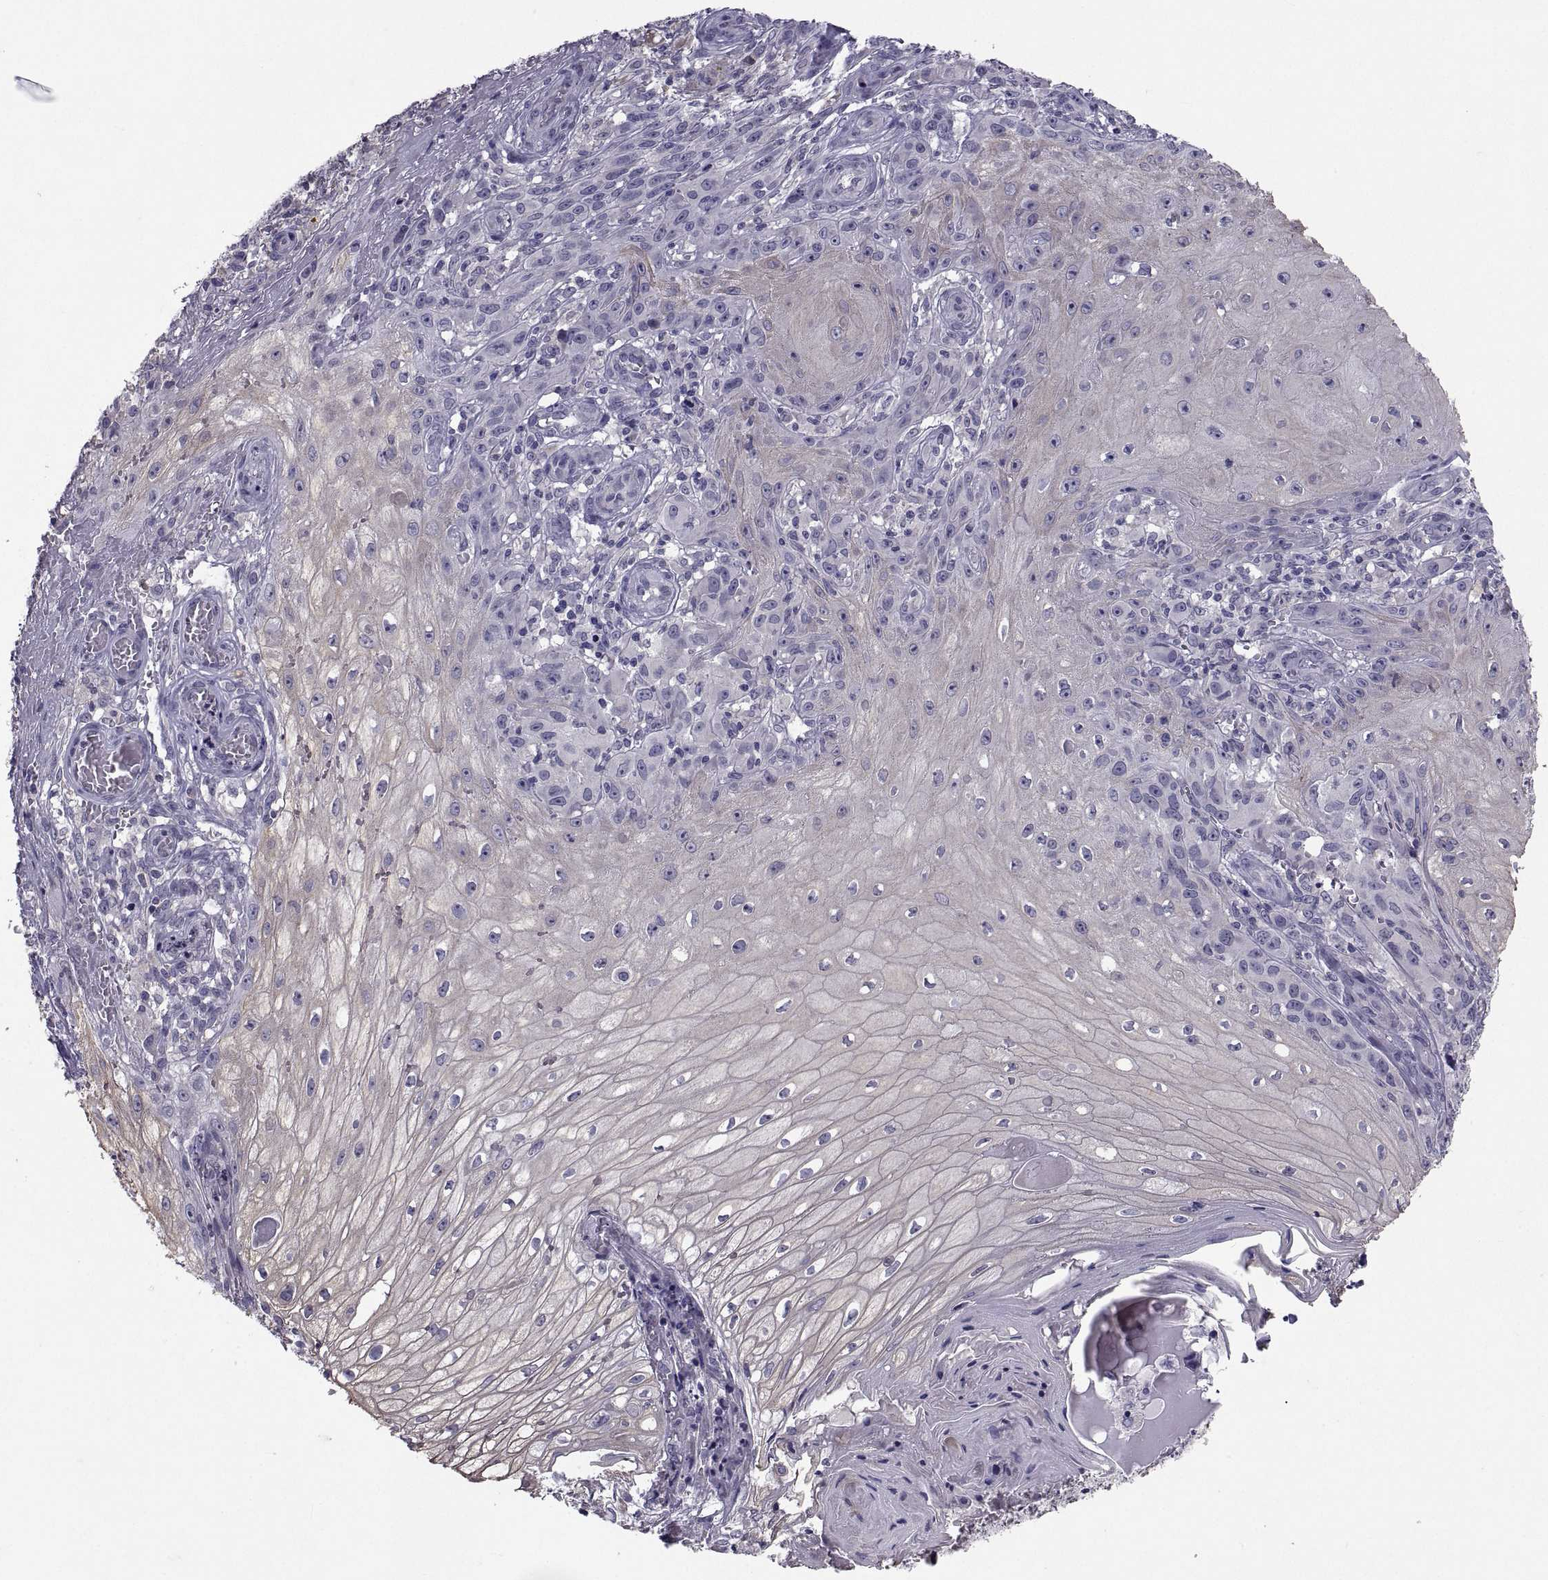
{"staining": {"intensity": "negative", "quantity": "none", "location": "none"}, "tissue": "melanoma", "cell_type": "Tumor cells", "image_type": "cancer", "snomed": [{"axis": "morphology", "description": "Malignant melanoma, NOS"}, {"axis": "topography", "description": "Skin"}], "caption": "The image exhibits no staining of tumor cells in melanoma.", "gene": "NPTX2", "patient": {"sex": "female", "age": 53}}